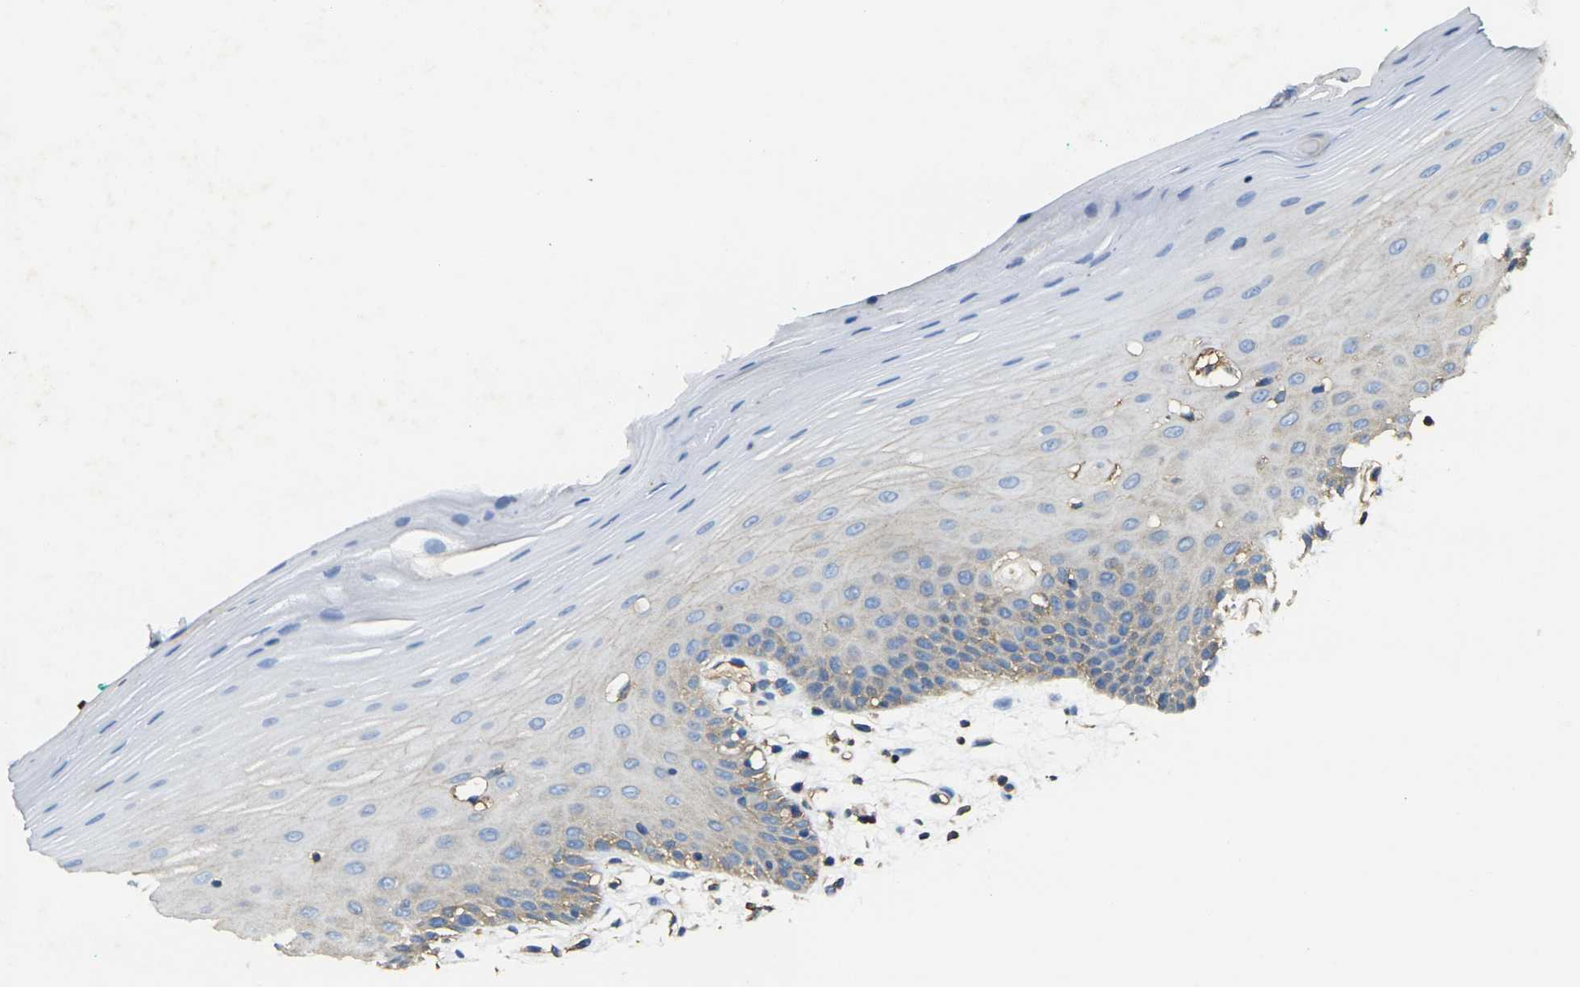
{"staining": {"intensity": "moderate", "quantity": "<25%", "location": "cytoplasmic/membranous"}, "tissue": "oral mucosa", "cell_type": "Squamous epithelial cells", "image_type": "normal", "snomed": [{"axis": "morphology", "description": "Normal tissue, NOS"}, {"axis": "topography", "description": "Skeletal muscle"}, {"axis": "topography", "description": "Oral tissue"}], "caption": "Unremarkable oral mucosa reveals moderate cytoplasmic/membranous positivity in approximately <25% of squamous epithelial cells The staining is performed using DAB brown chromogen to label protein expression. The nuclei are counter-stained blue using hematoxylin..", "gene": "FAM110D", "patient": {"sex": "male", "age": 58}}